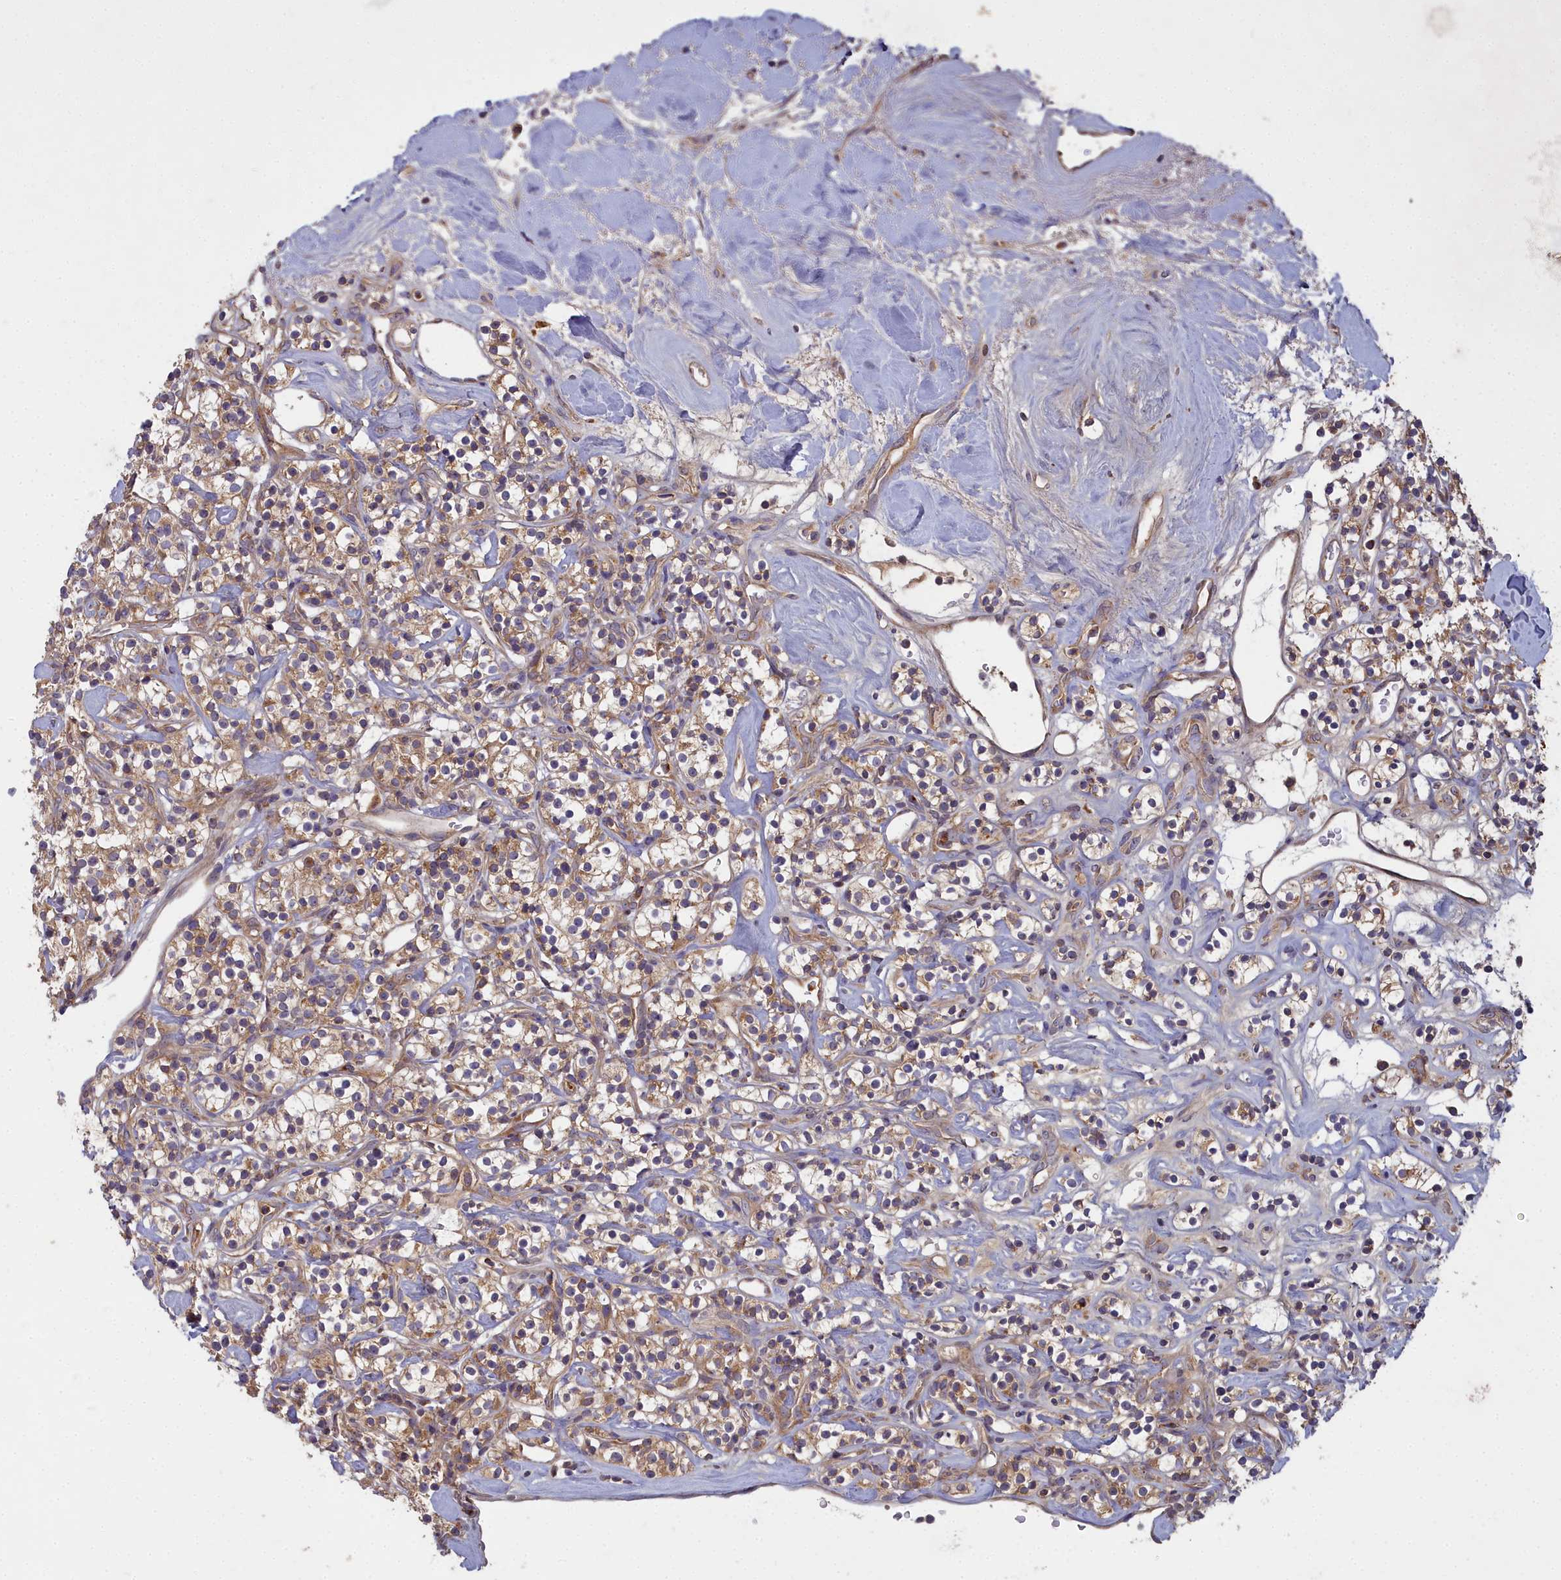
{"staining": {"intensity": "moderate", "quantity": ">75%", "location": "cytoplasmic/membranous"}, "tissue": "renal cancer", "cell_type": "Tumor cells", "image_type": "cancer", "snomed": [{"axis": "morphology", "description": "Adenocarcinoma, NOS"}, {"axis": "topography", "description": "Kidney"}], "caption": "Moderate cytoplasmic/membranous expression for a protein is identified in about >75% of tumor cells of renal cancer (adenocarcinoma) using immunohistochemistry.", "gene": "CCDC167", "patient": {"sex": "male", "age": 77}}